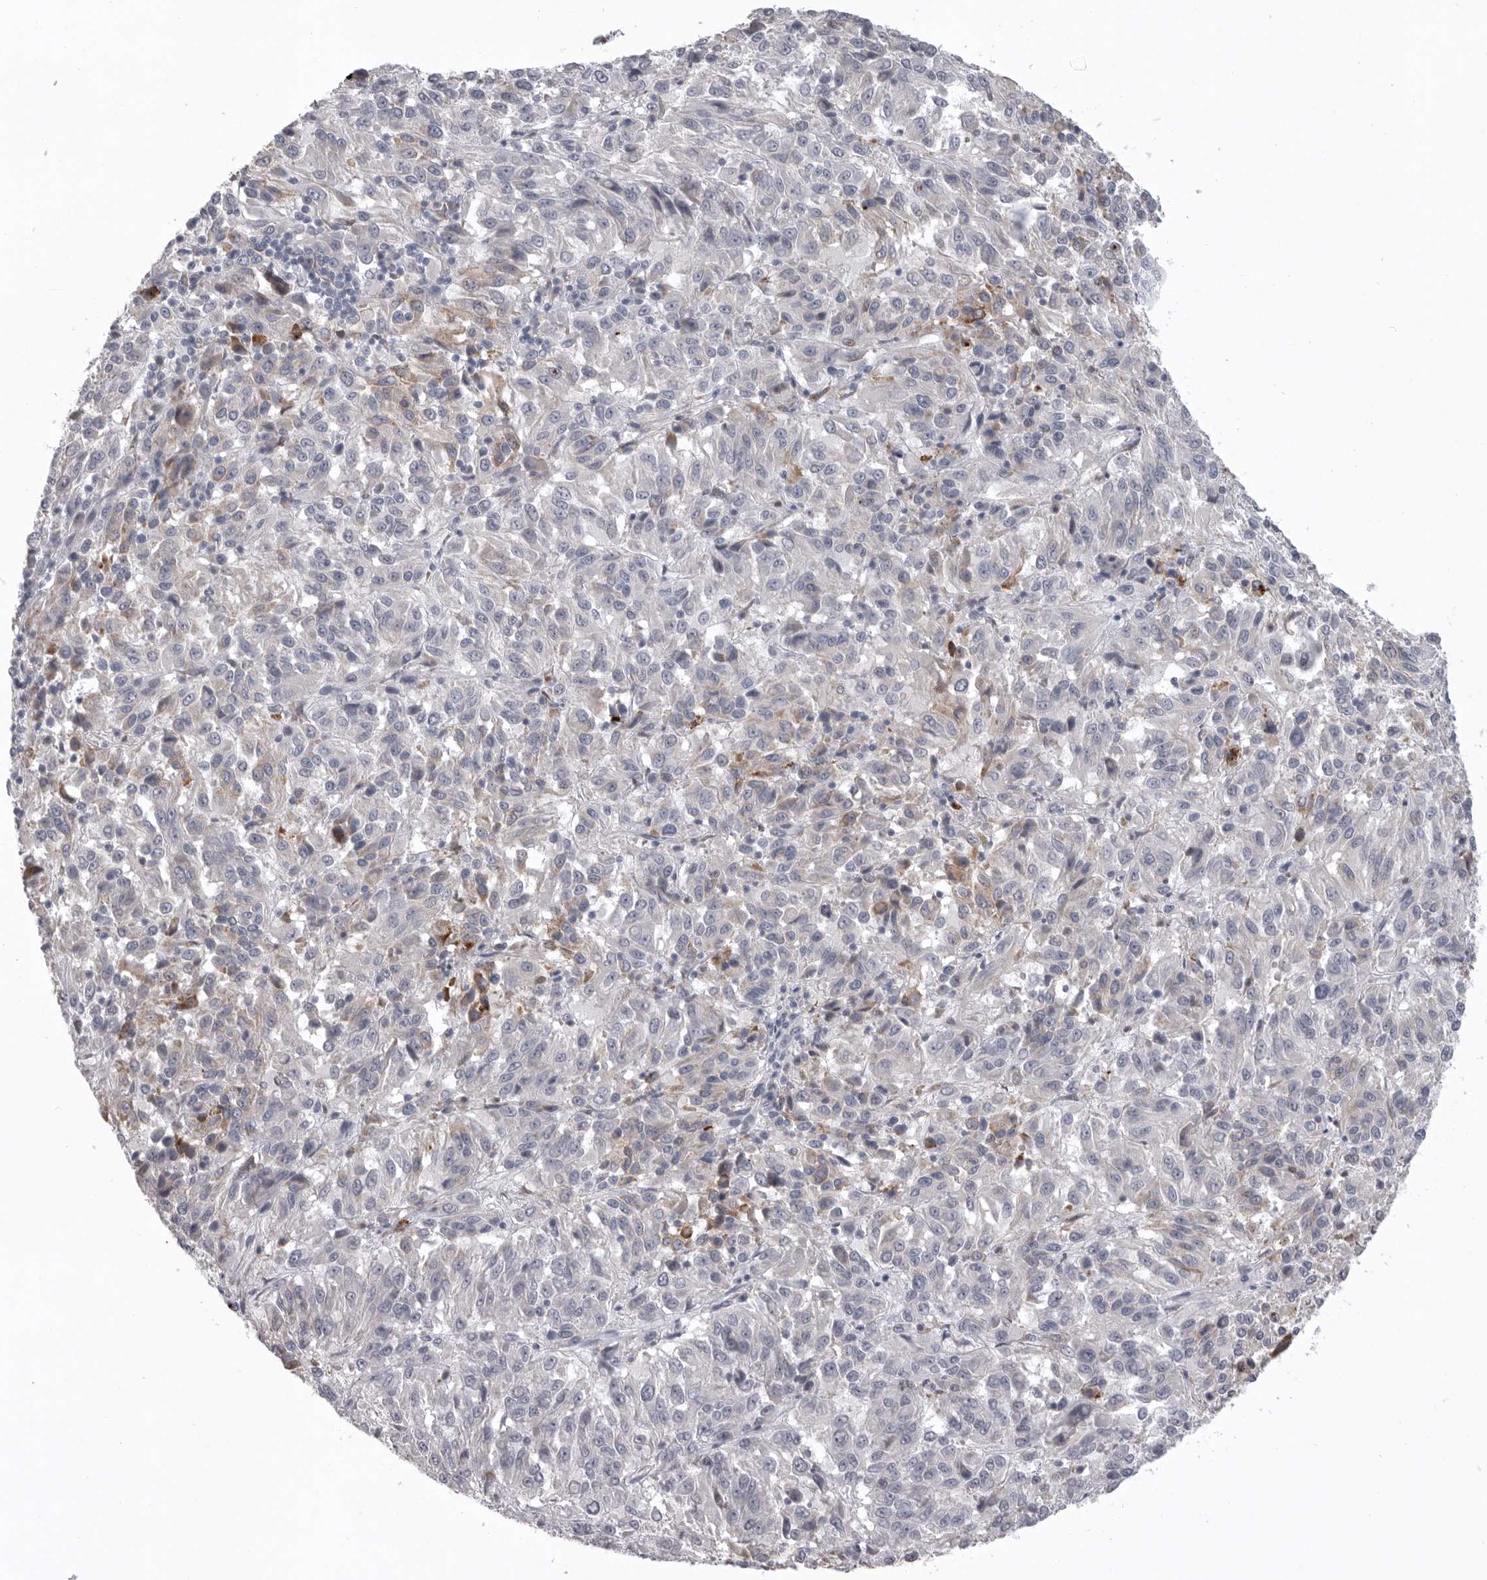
{"staining": {"intensity": "negative", "quantity": "none", "location": "none"}, "tissue": "melanoma", "cell_type": "Tumor cells", "image_type": "cancer", "snomed": [{"axis": "morphology", "description": "Malignant melanoma, Metastatic site"}, {"axis": "topography", "description": "Lung"}], "caption": "Immunohistochemical staining of malignant melanoma (metastatic site) exhibits no significant positivity in tumor cells. Nuclei are stained in blue.", "gene": "SERPING1", "patient": {"sex": "male", "age": 64}}